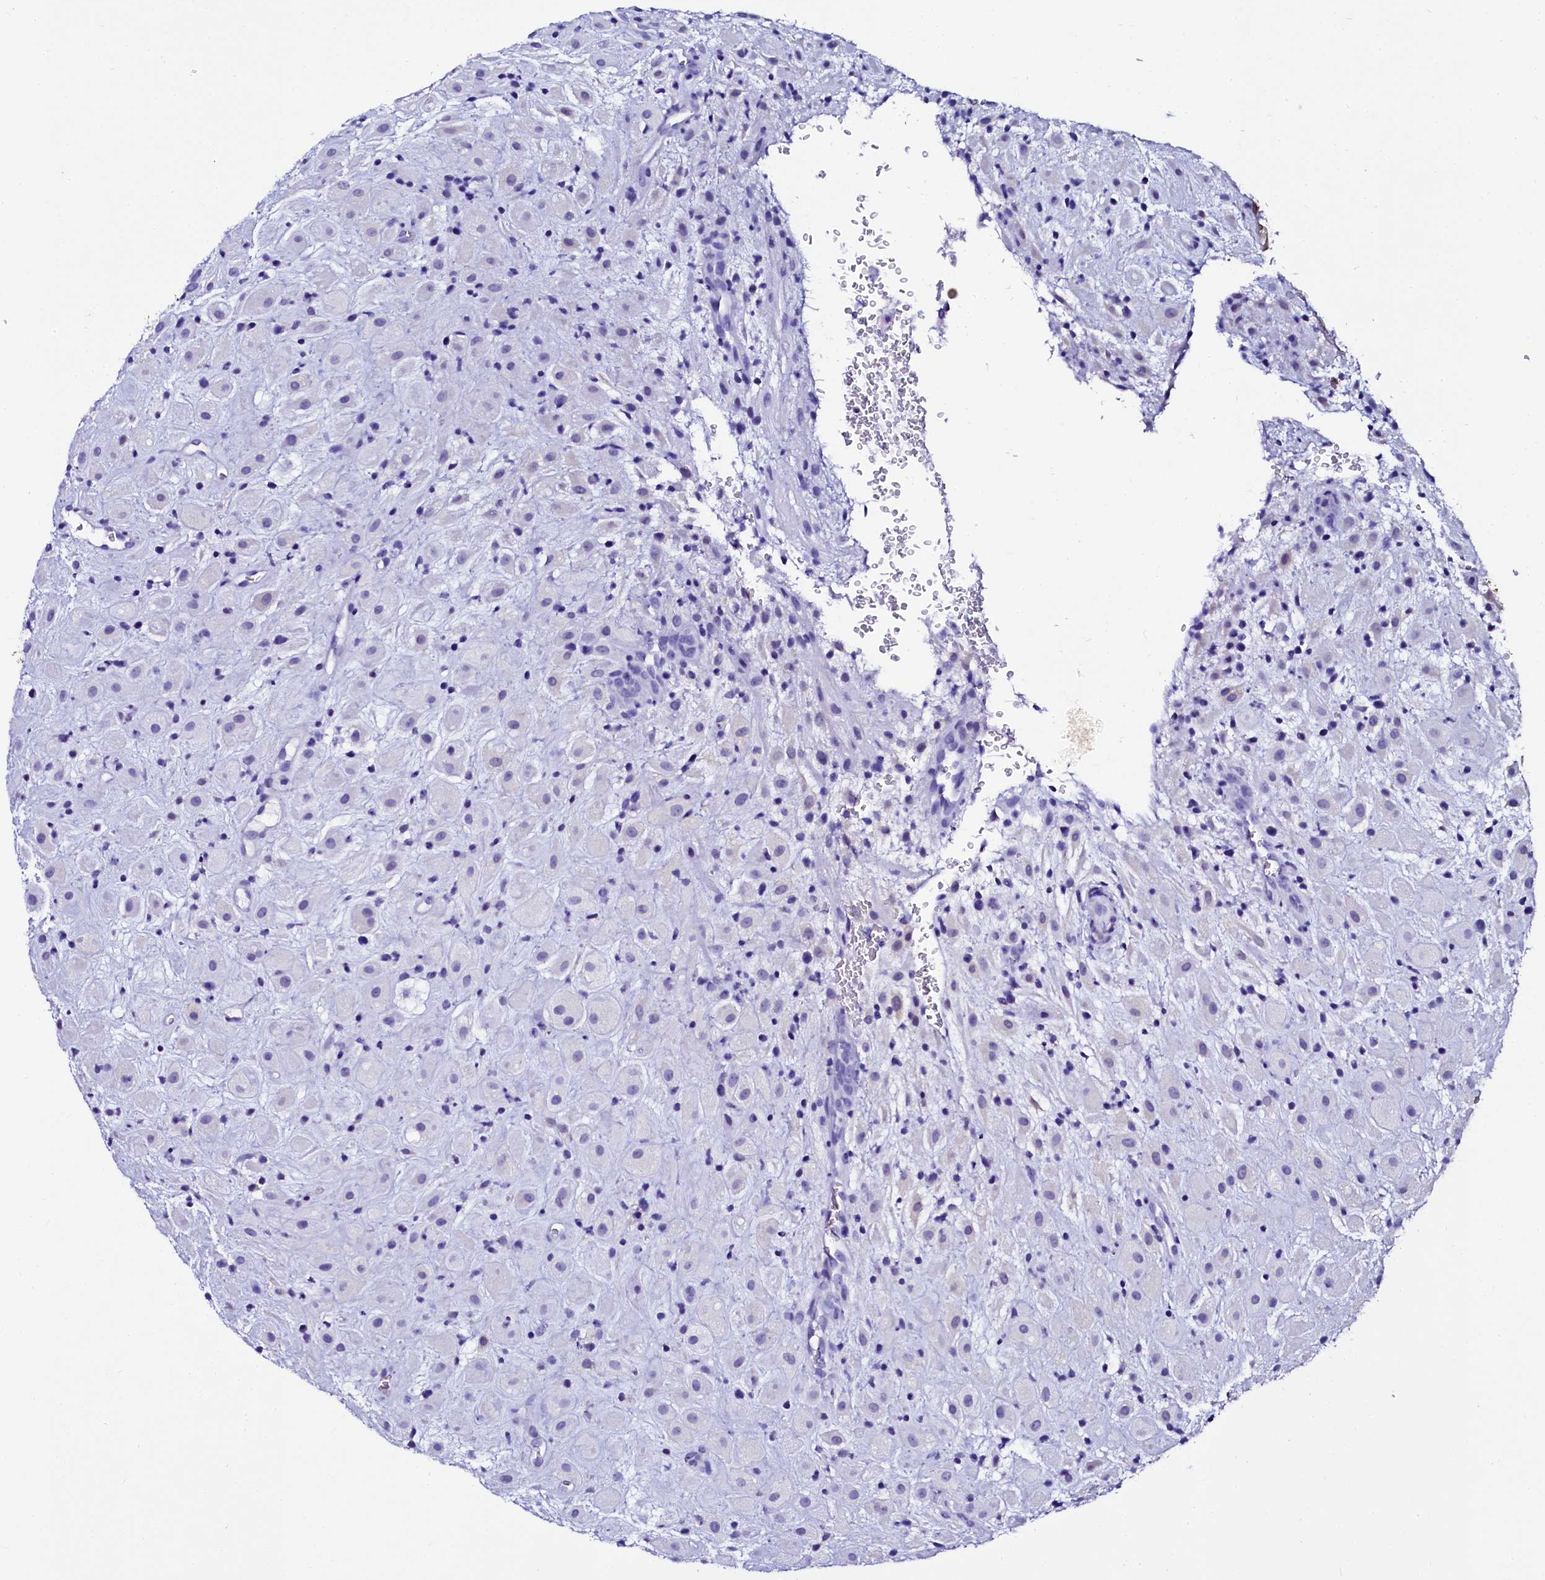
{"staining": {"intensity": "negative", "quantity": "none", "location": "none"}, "tissue": "placenta", "cell_type": "Decidual cells", "image_type": "normal", "snomed": [{"axis": "morphology", "description": "Normal tissue, NOS"}, {"axis": "topography", "description": "Placenta"}], "caption": "Immunohistochemistry image of benign placenta: placenta stained with DAB exhibits no significant protein expression in decidual cells.", "gene": "SORD", "patient": {"sex": "female", "age": 35}}